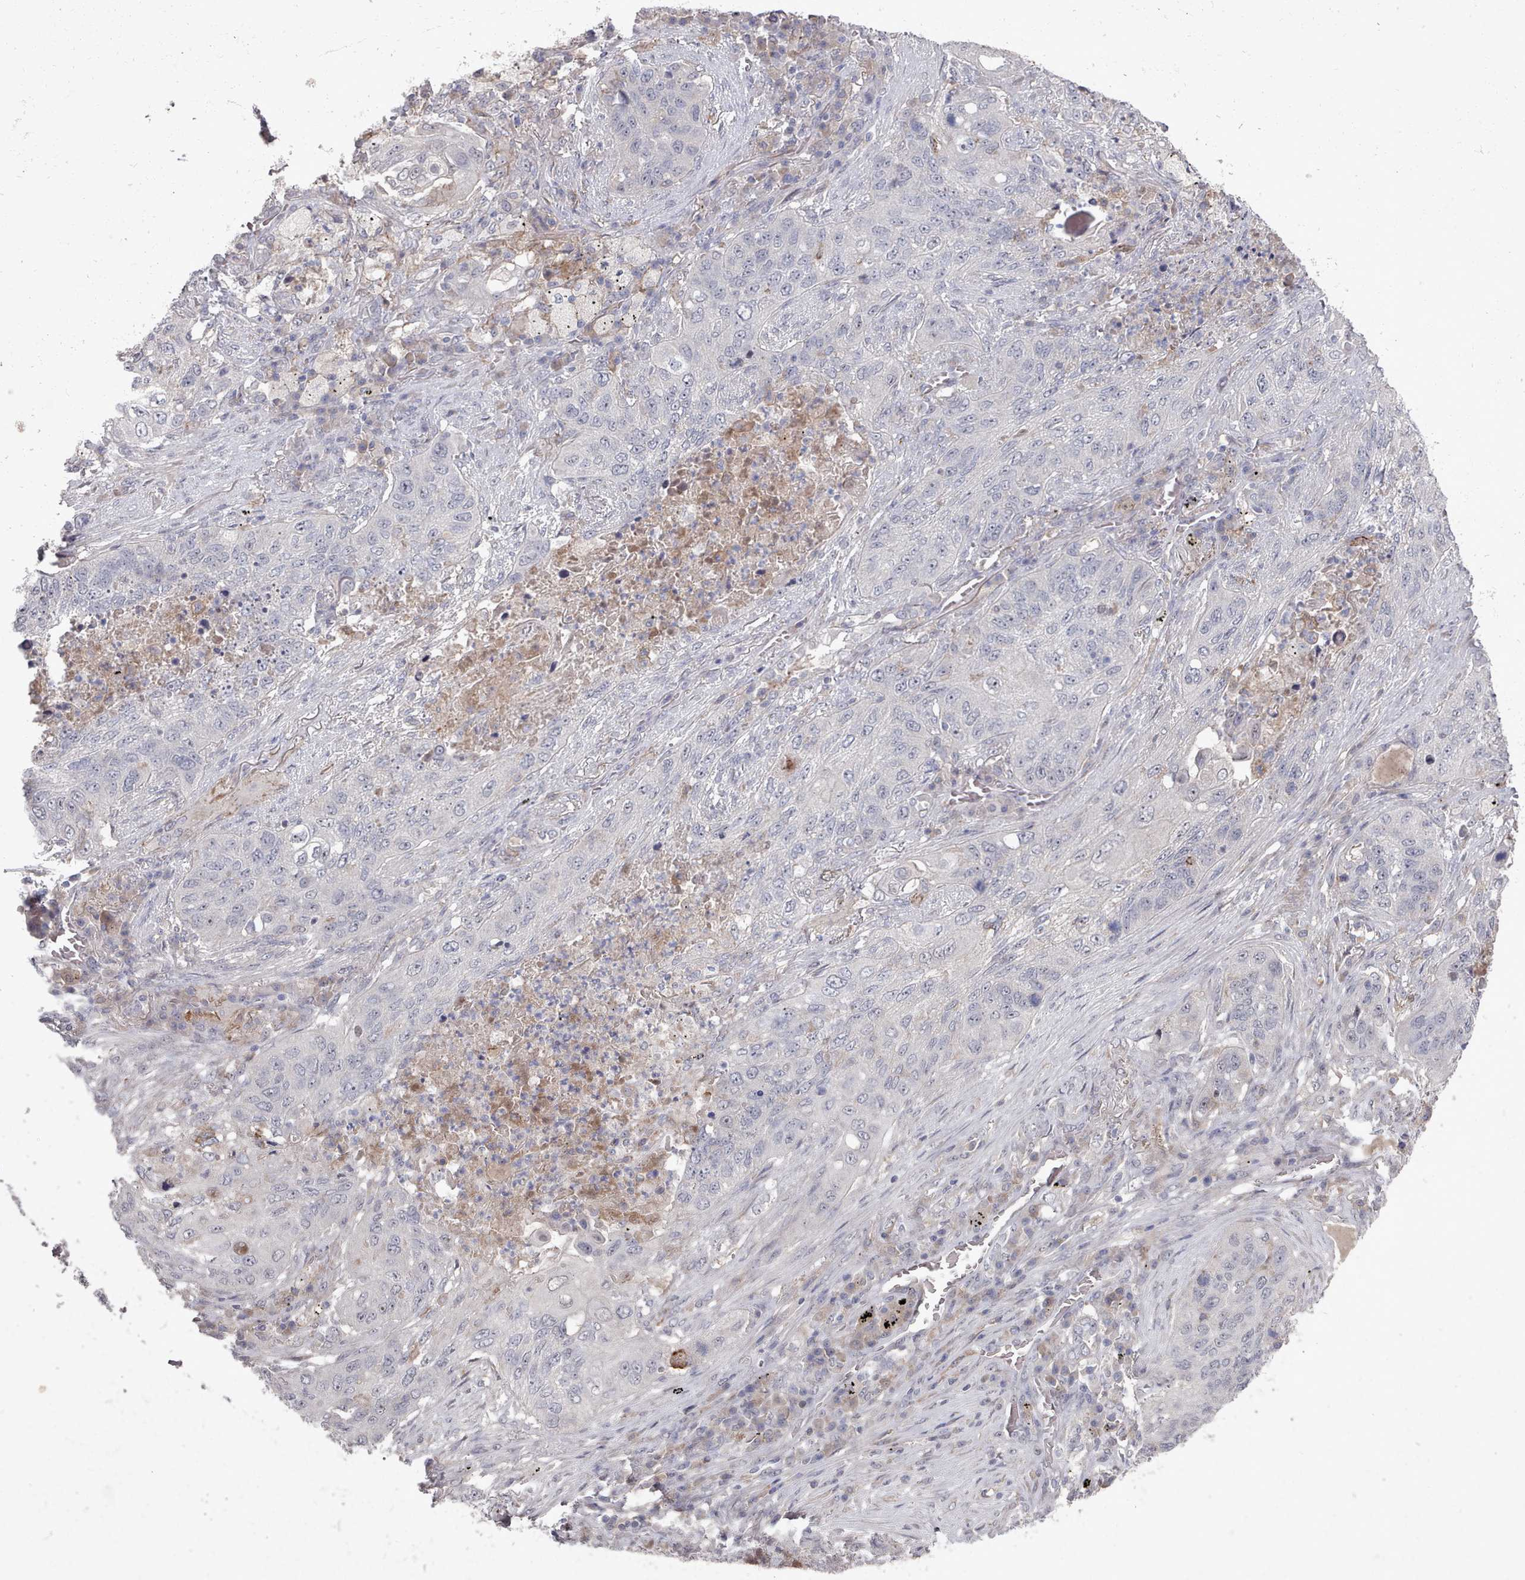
{"staining": {"intensity": "moderate", "quantity": "<25%", "location": "nuclear"}, "tissue": "lung cancer", "cell_type": "Tumor cells", "image_type": "cancer", "snomed": [{"axis": "morphology", "description": "Squamous cell carcinoma, NOS"}, {"axis": "topography", "description": "Lung"}], "caption": "Human lung squamous cell carcinoma stained with a brown dye reveals moderate nuclear positive expression in about <25% of tumor cells.", "gene": "COL8A2", "patient": {"sex": "female", "age": 63}}